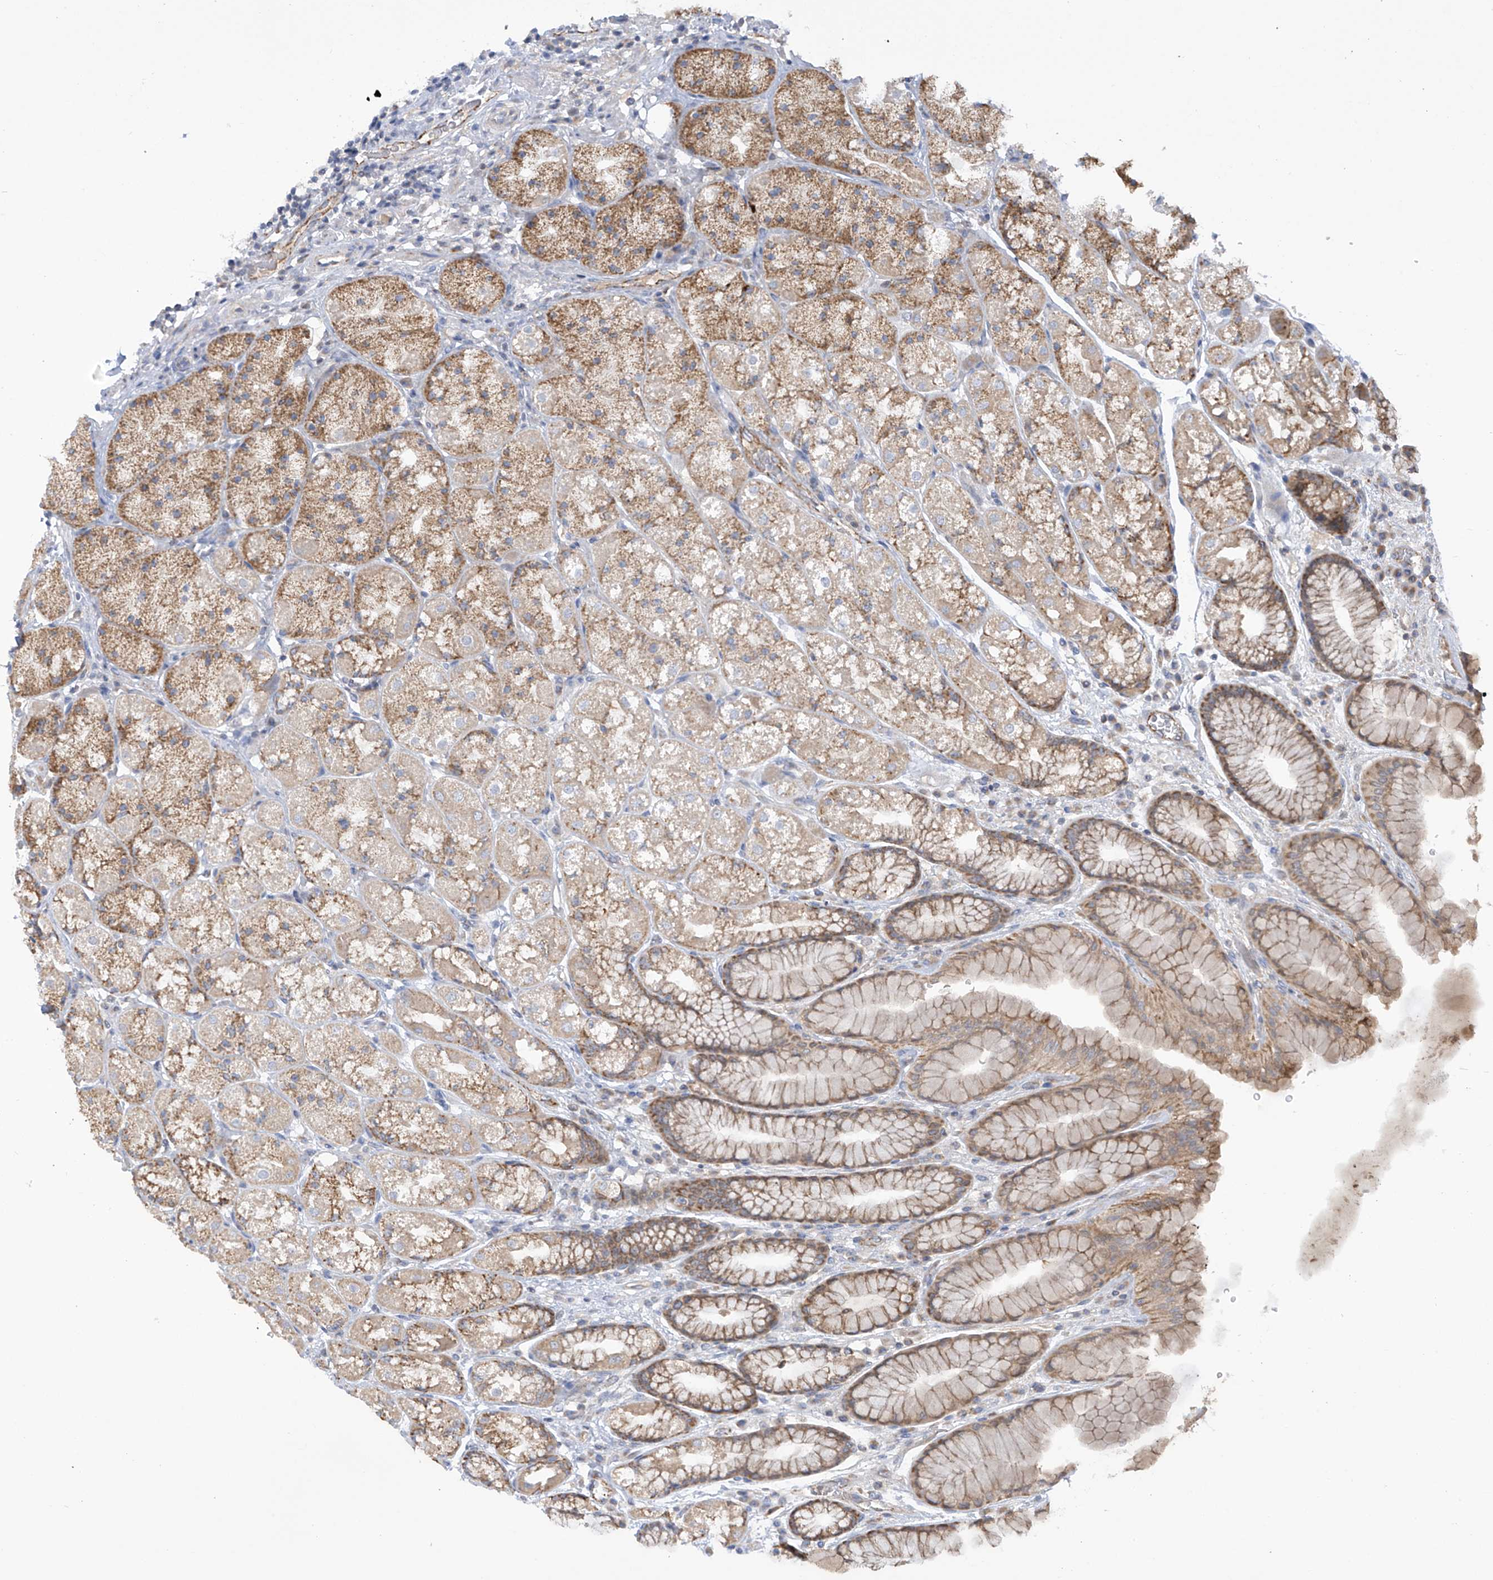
{"staining": {"intensity": "moderate", "quantity": ">75%", "location": "cytoplasmic/membranous"}, "tissue": "stomach", "cell_type": "Glandular cells", "image_type": "normal", "snomed": [{"axis": "morphology", "description": "Normal tissue, NOS"}, {"axis": "topography", "description": "Stomach"}], "caption": "Protein expression analysis of benign human stomach reveals moderate cytoplasmic/membranous staining in approximately >75% of glandular cells.", "gene": "SCGB1D2", "patient": {"sex": "male", "age": 57}}